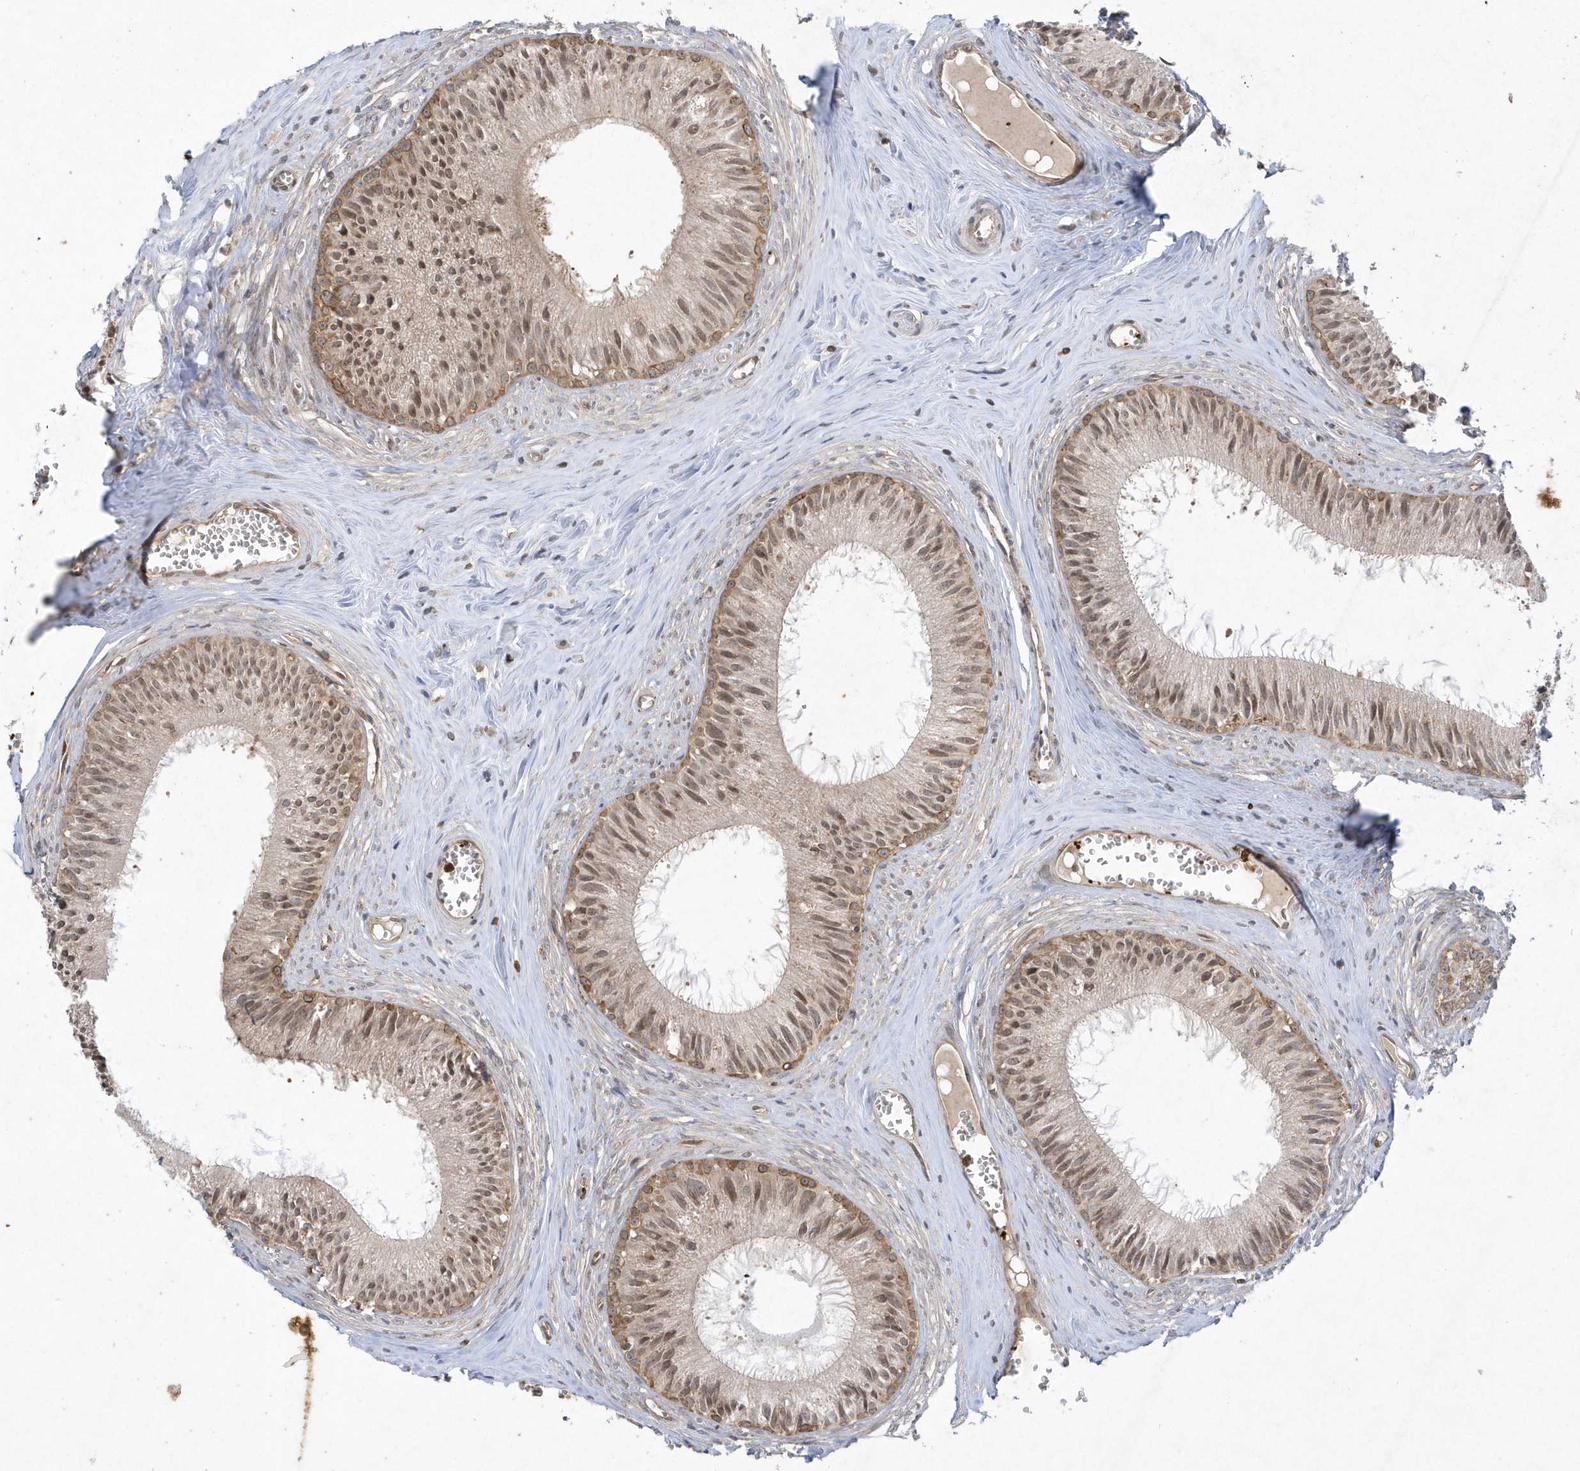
{"staining": {"intensity": "moderate", "quantity": ">75%", "location": "cytoplasmic/membranous,nuclear"}, "tissue": "epididymis", "cell_type": "Glandular cells", "image_type": "normal", "snomed": [{"axis": "morphology", "description": "Normal tissue, NOS"}, {"axis": "topography", "description": "Epididymis"}], "caption": "Glandular cells exhibit moderate cytoplasmic/membranous,nuclear positivity in approximately >75% of cells in unremarkable epididymis. (Brightfield microscopy of DAB IHC at high magnification).", "gene": "ACYP1", "patient": {"sex": "male", "age": 36}}